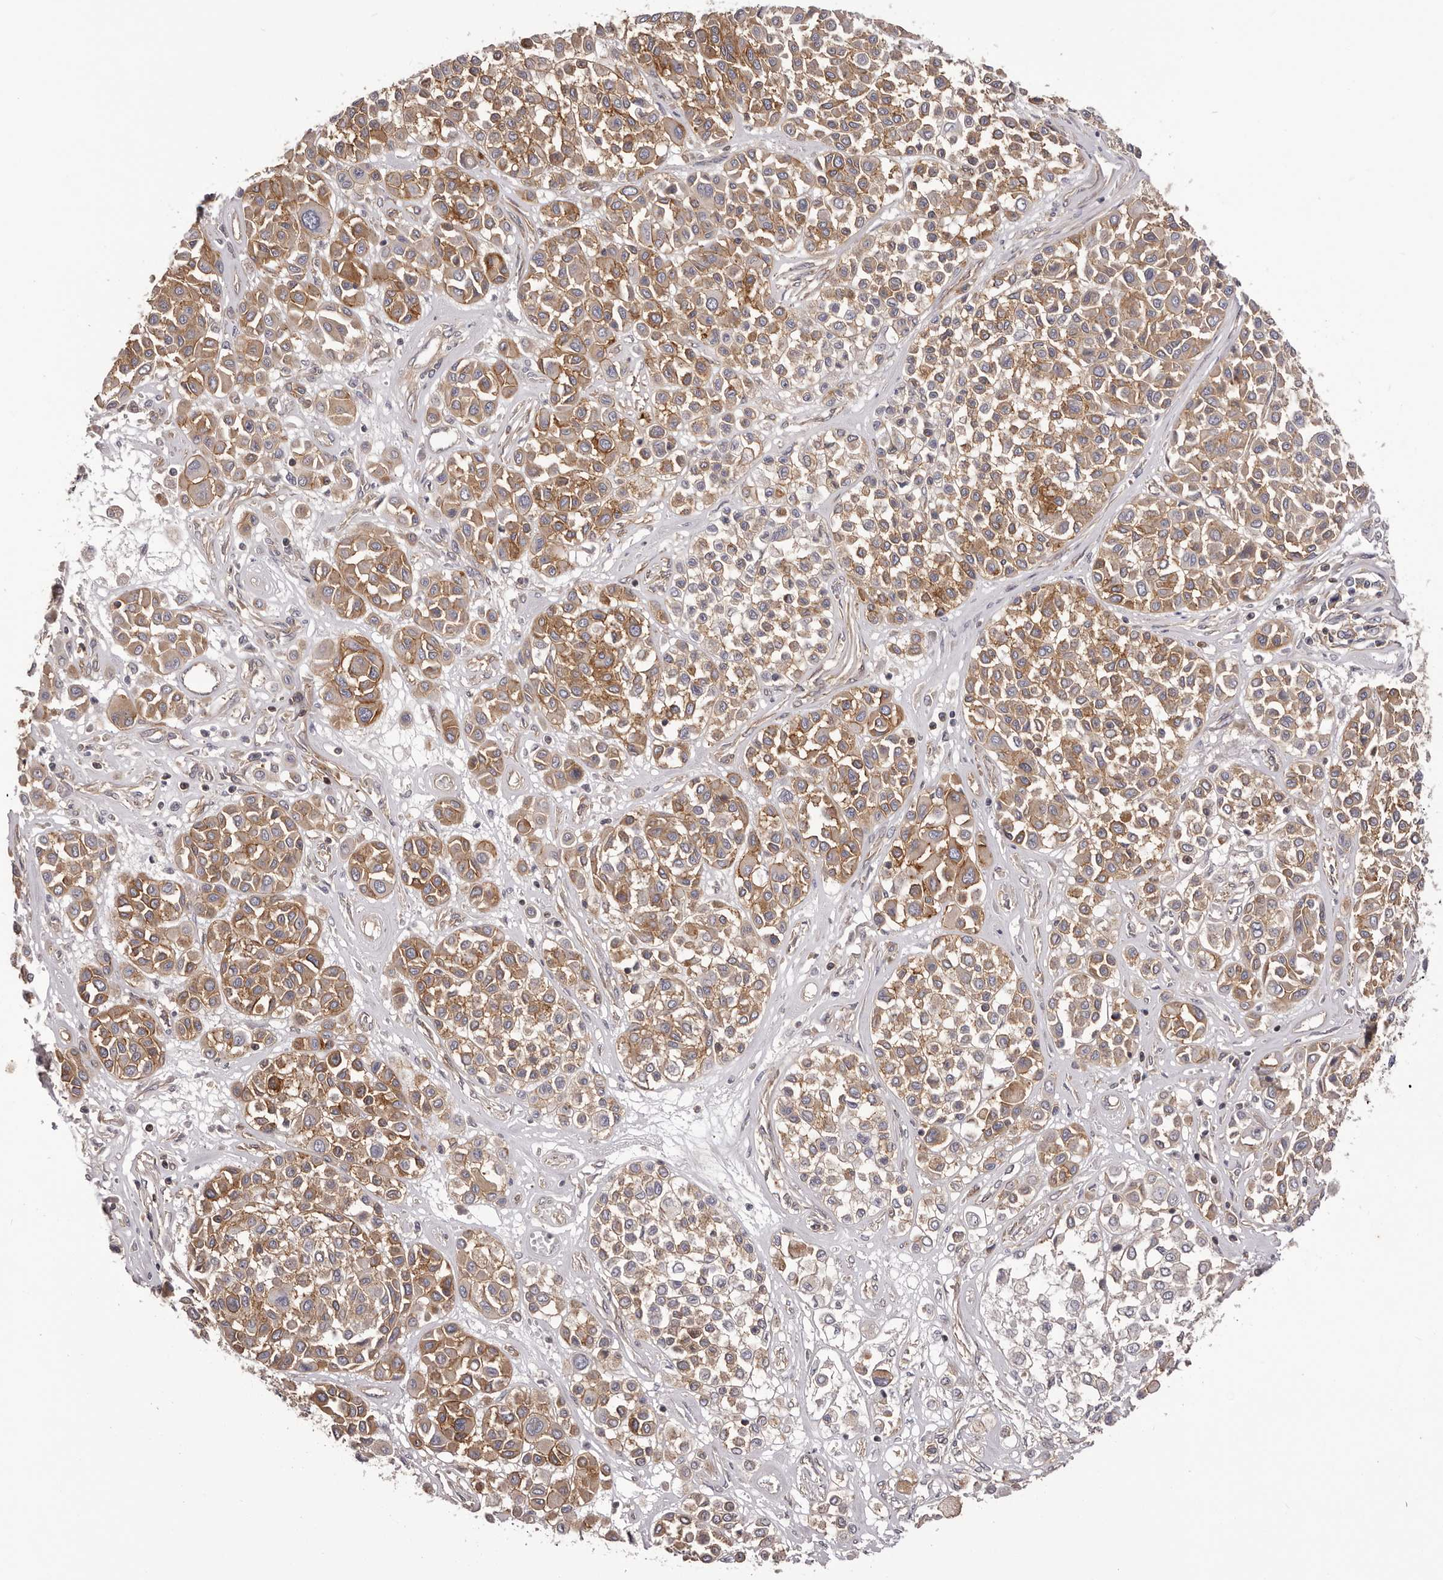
{"staining": {"intensity": "moderate", "quantity": ">75%", "location": "cytoplasmic/membranous"}, "tissue": "melanoma", "cell_type": "Tumor cells", "image_type": "cancer", "snomed": [{"axis": "morphology", "description": "Malignant melanoma, Metastatic site"}, {"axis": "topography", "description": "Soft tissue"}], "caption": "The immunohistochemical stain shows moderate cytoplasmic/membranous expression in tumor cells of malignant melanoma (metastatic site) tissue. (Stains: DAB (3,3'-diaminobenzidine) in brown, nuclei in blue, Microscopy: brightfield microscopy at high magnification).", "gene": "DMRT2", "patient": {"sex": "male", "age": 41}}